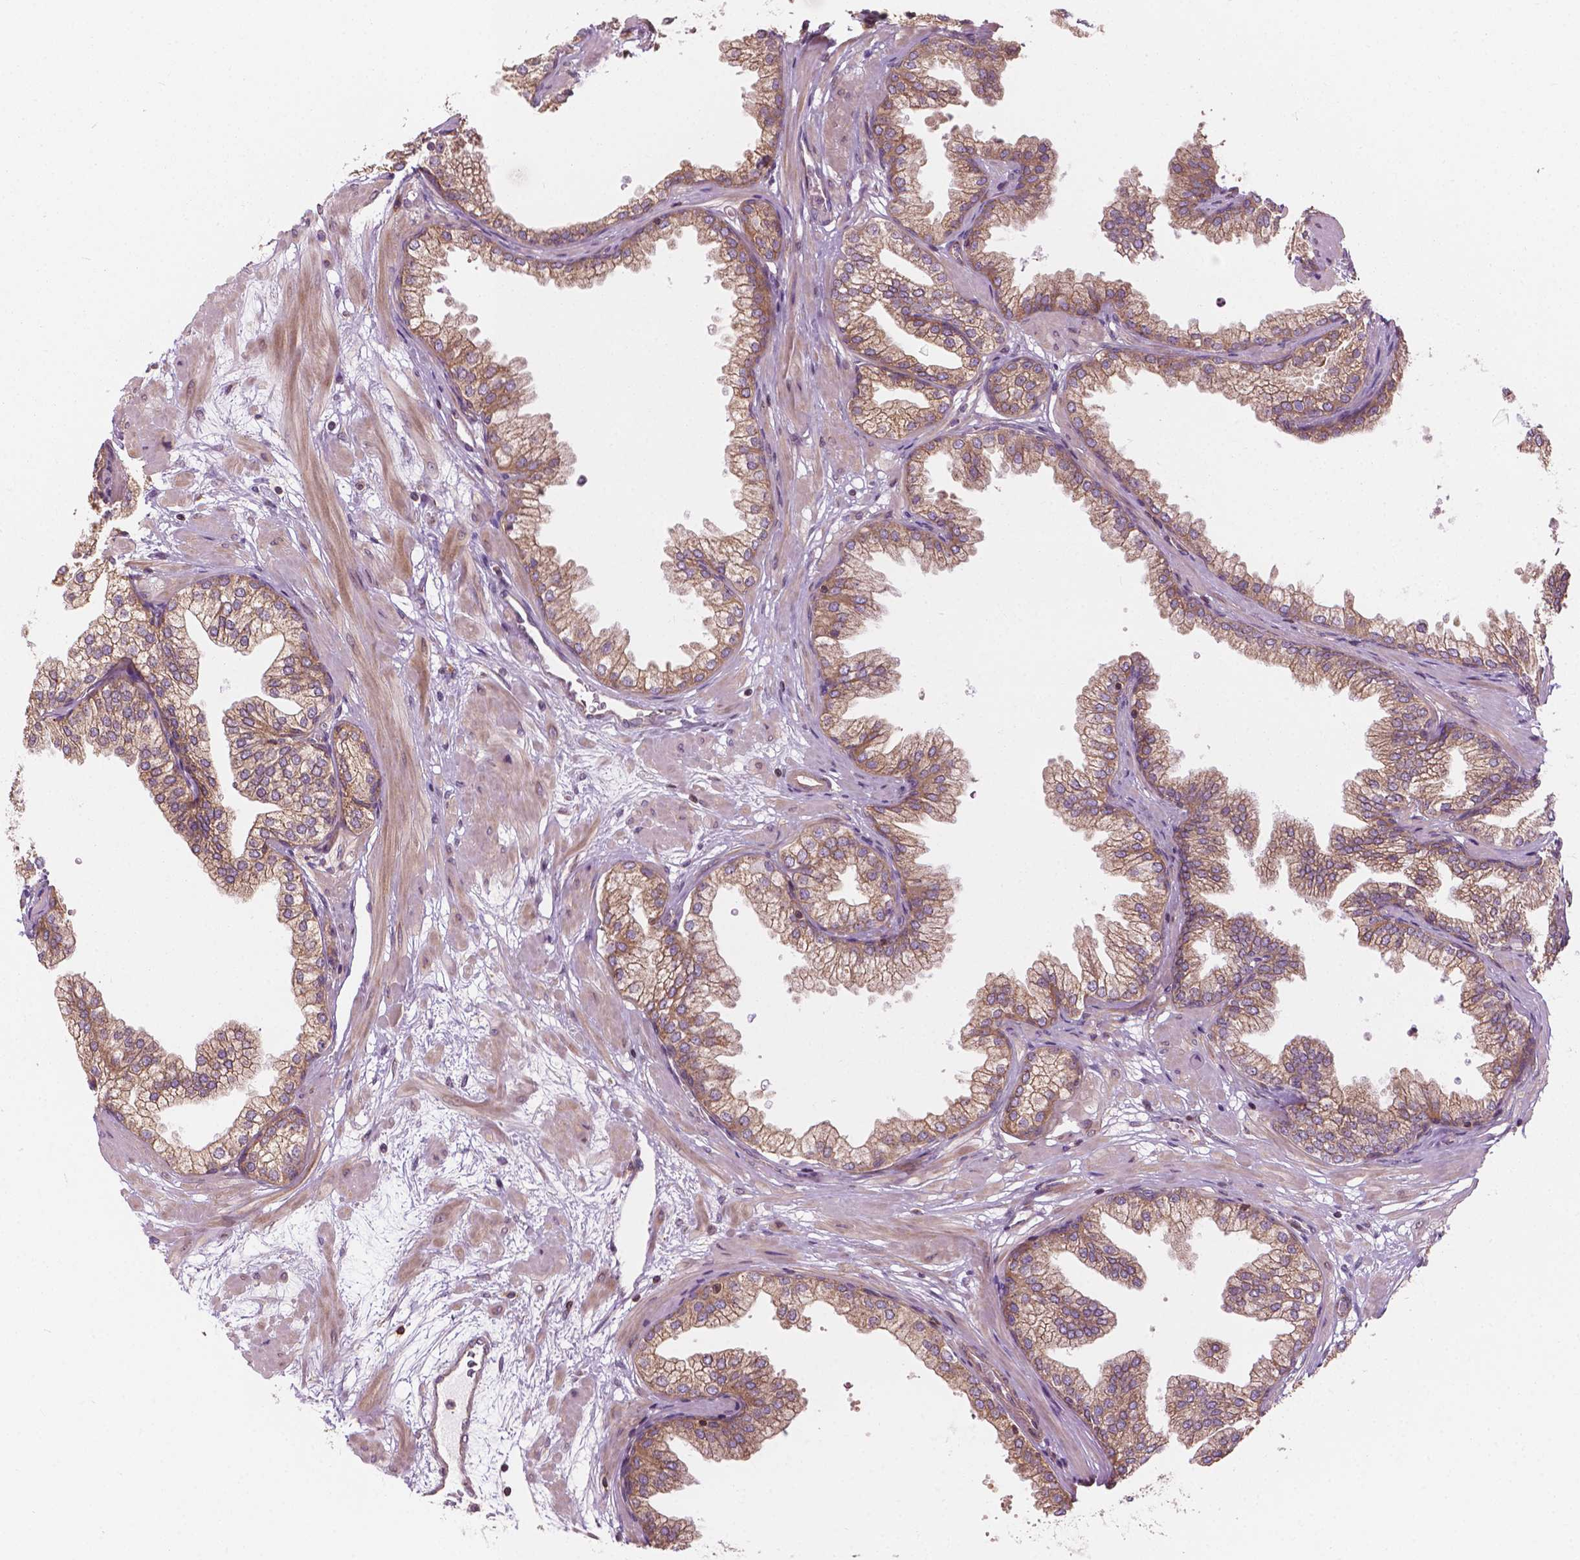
{"staining": {"intensity": "moderate", "quantity": ">75%", "location": "cytoplasmic/membranous"}, "tissue": "prostate", "cell_type": "Glandular cells", "image_type": "normal", "snomed": [{"axis": "morphology", "description": "Normal tissue, NOS"}, {"axis": "topography", "description": "Prostate"}], "caption": "Immunohistochemistry micrograph of benign prostate stained for a protein (brown), which reveals medium levels of moderate cytoplasmic/membranous positivity in about >75% of glandular cells.", "gene": "SURF4", "patient": {"sex": "male", "age": 37}}